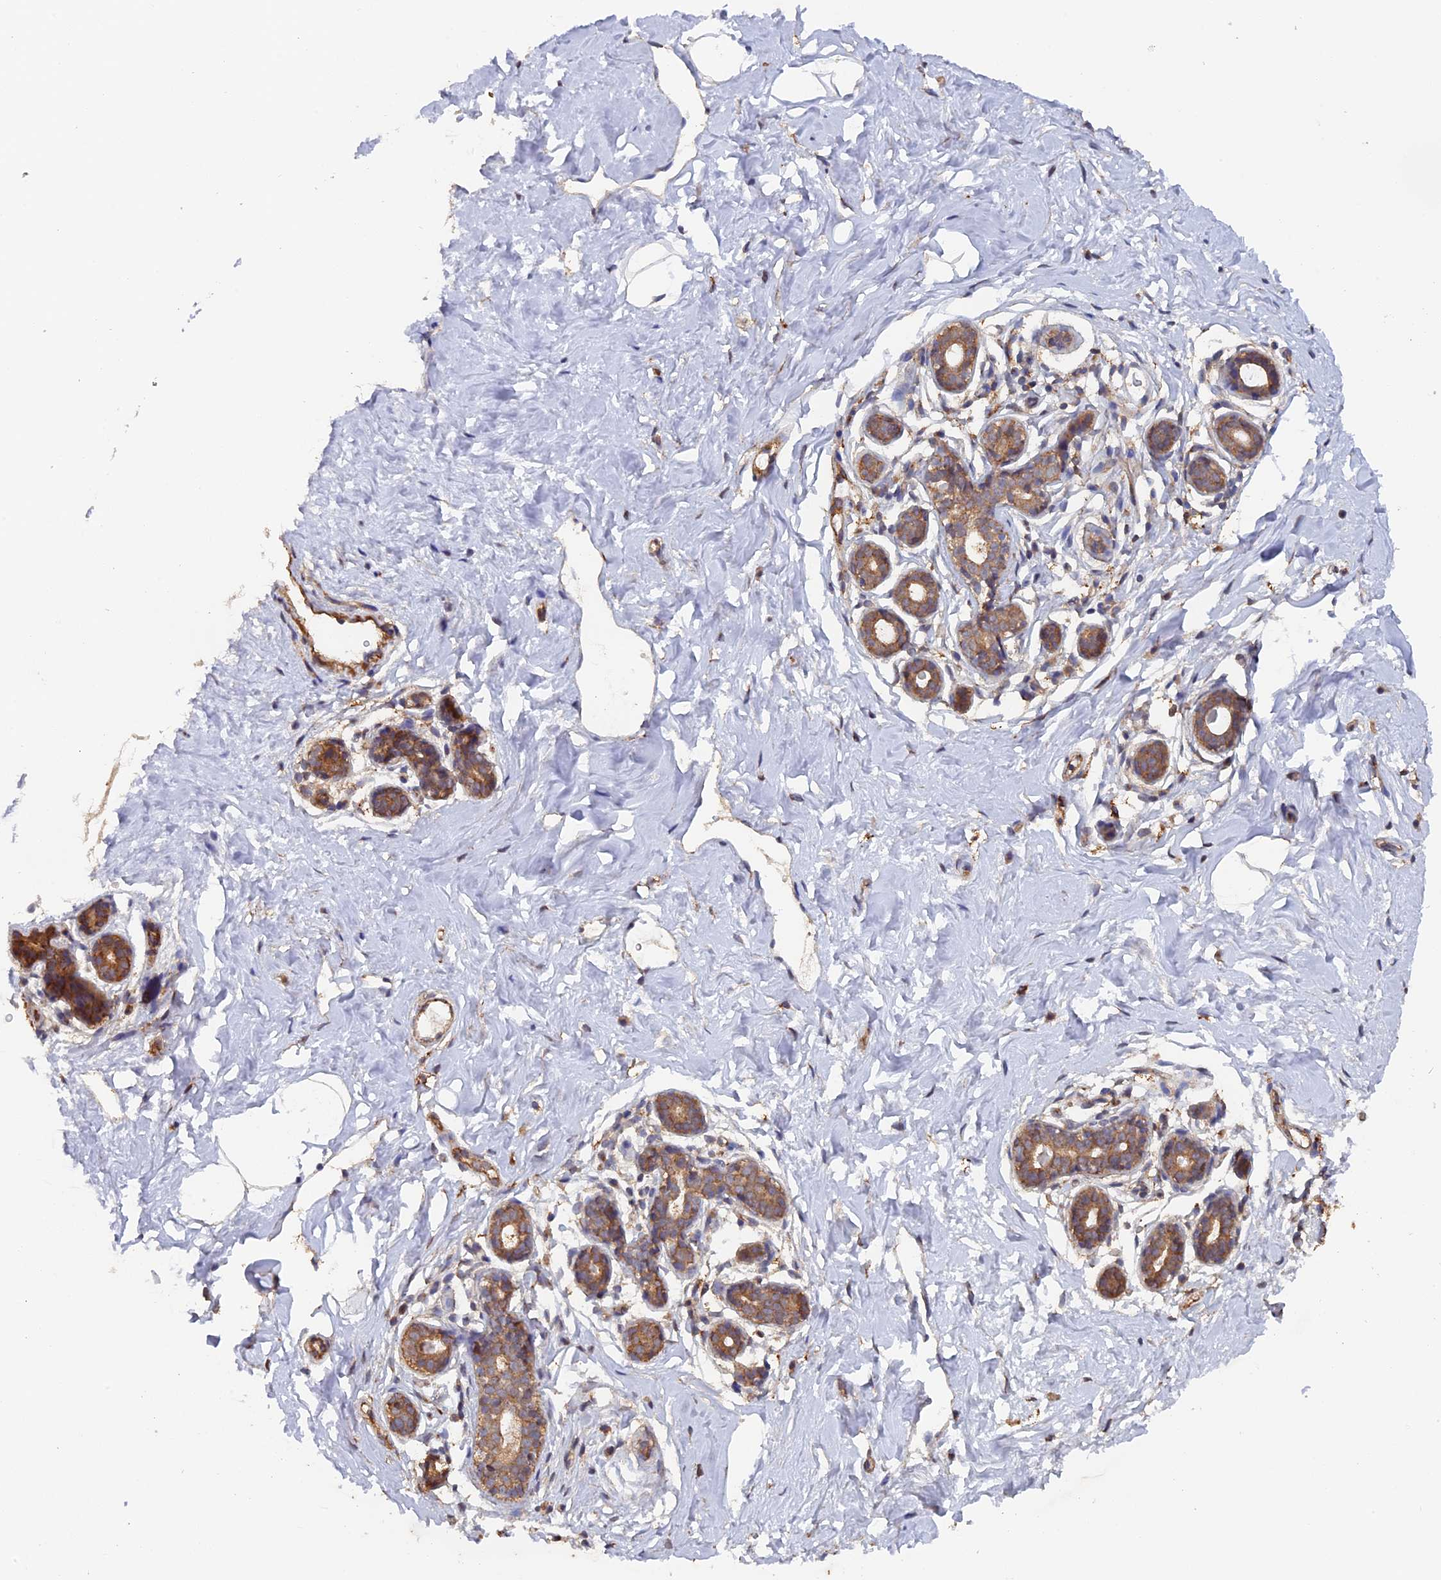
{"staining": {"intensity": "moderate", "quantity": "<25%", "location": "cytoplasmic/membranous"}, "tissue": "breast", "cell_type": "Adipocytes", "image_type": "normal", "snomed": [{"axis": "morphology", "description": "Normal tissue, NOS"}, {"axis": "morphology", "description": "Adenoma, NOS"}, {"axis": "topography", "description": "Breast"}], "caption": "DAB immunohistochemical staining of normal breast demonstrates moderate cytoplasmic/membranous protein staining in about <25% of adipocytes.", "gene": "PIGQ", "patient": {"sex": "female", "age": 23}}